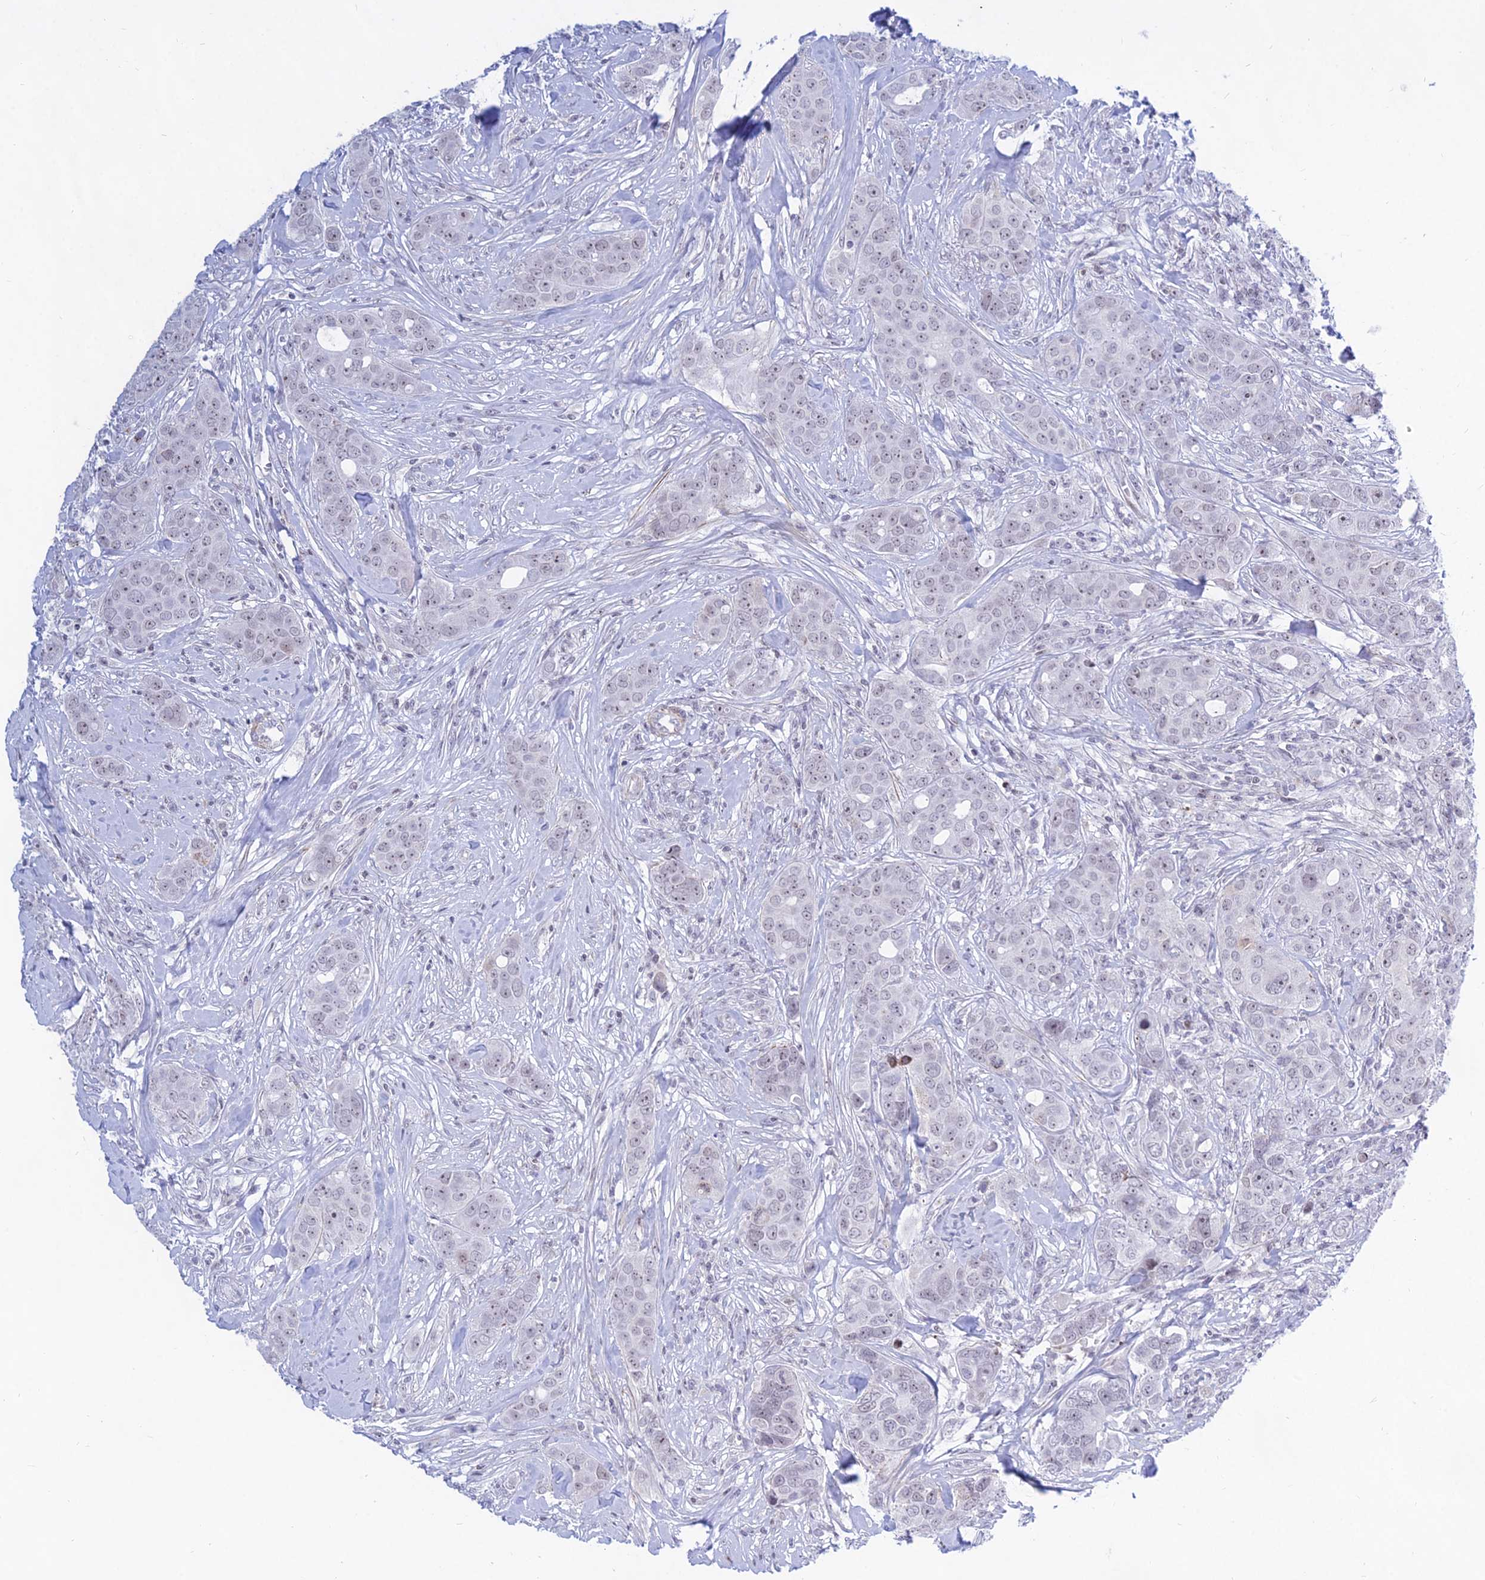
{"staining": {"intensity": "weak", "quantity": "<25%", "location": "nuclear"}, "tissue": "breast cancer", "cell_type": "Tumor cells", "image_type": "cancer", "snomed": [{"axis": "morphology", "description": "Duct carcinoma"}, {"axis": "topography", "description": "Breast"}], "caption": "High magnification brightfield microscopy of breast cancer stained with DAB (3,3'-diaminobenzidine) (brown) and counterstained with hematoxylin (blue): tumor cells show no significant positivity. (DAB immunohistochemistry visualized using brightfield microscopy, high magnification).", "gene": "KRR1", "patient": {"sex": "female", "age": 43}}